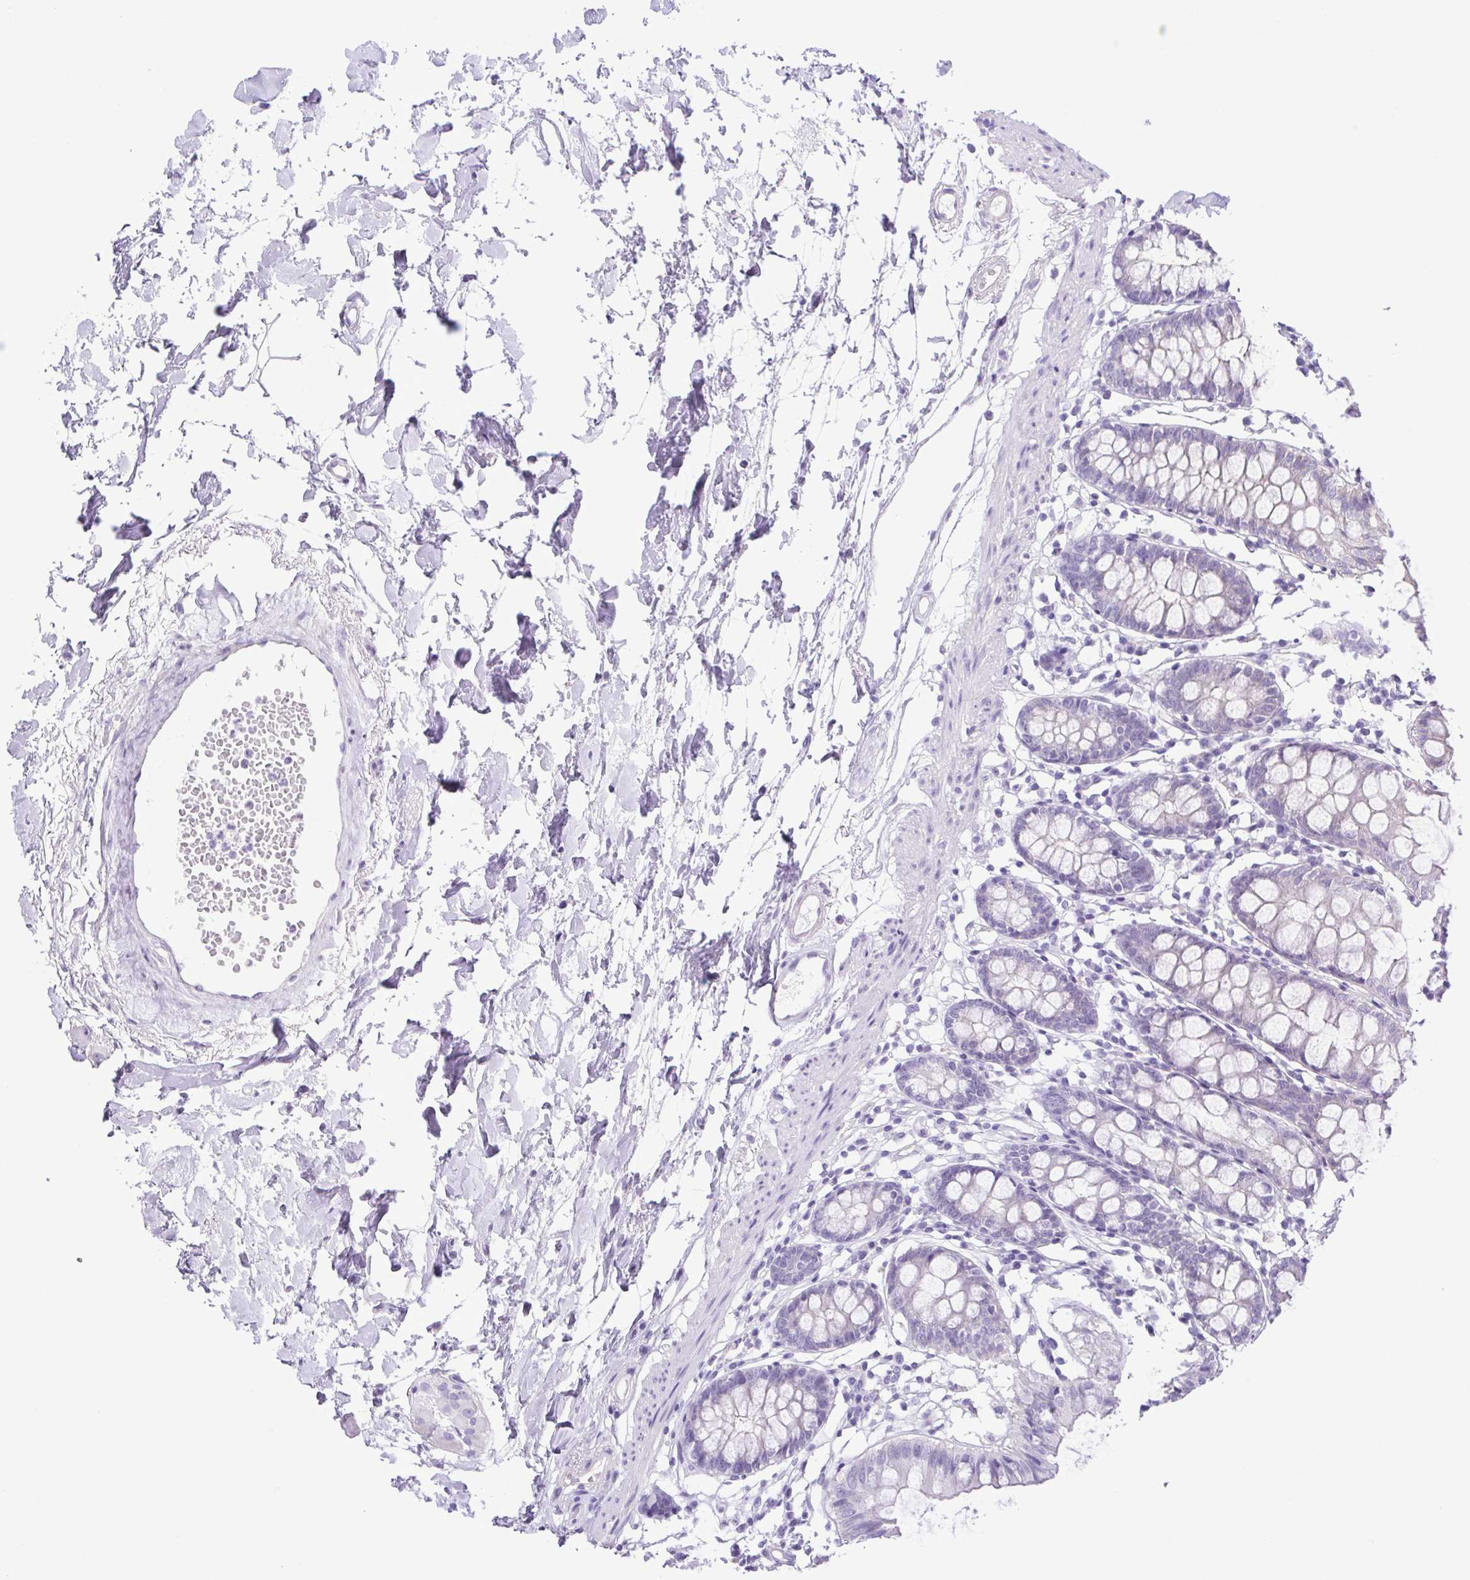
{"staining": {"intensity": "negative", "quantity": "none", "location": "none"}, "tissue": "colon", "cell_type": "Endothelial cells", "image_type": "normal", "snomed": [{"axis": "morphology", "description": "Normal tissue, NOS"}, {"axis": "topography", "description": "Colon"}], "caption": "Immunohistochemistry histopathology image of unremarkable colon: human colon stained with DAB (3,3'-diaminobenzidine) demonstrates no significant protein staining in endothelial cells.", "gene": "CDSN", "patient": {"sex": "female", "age": 84}}